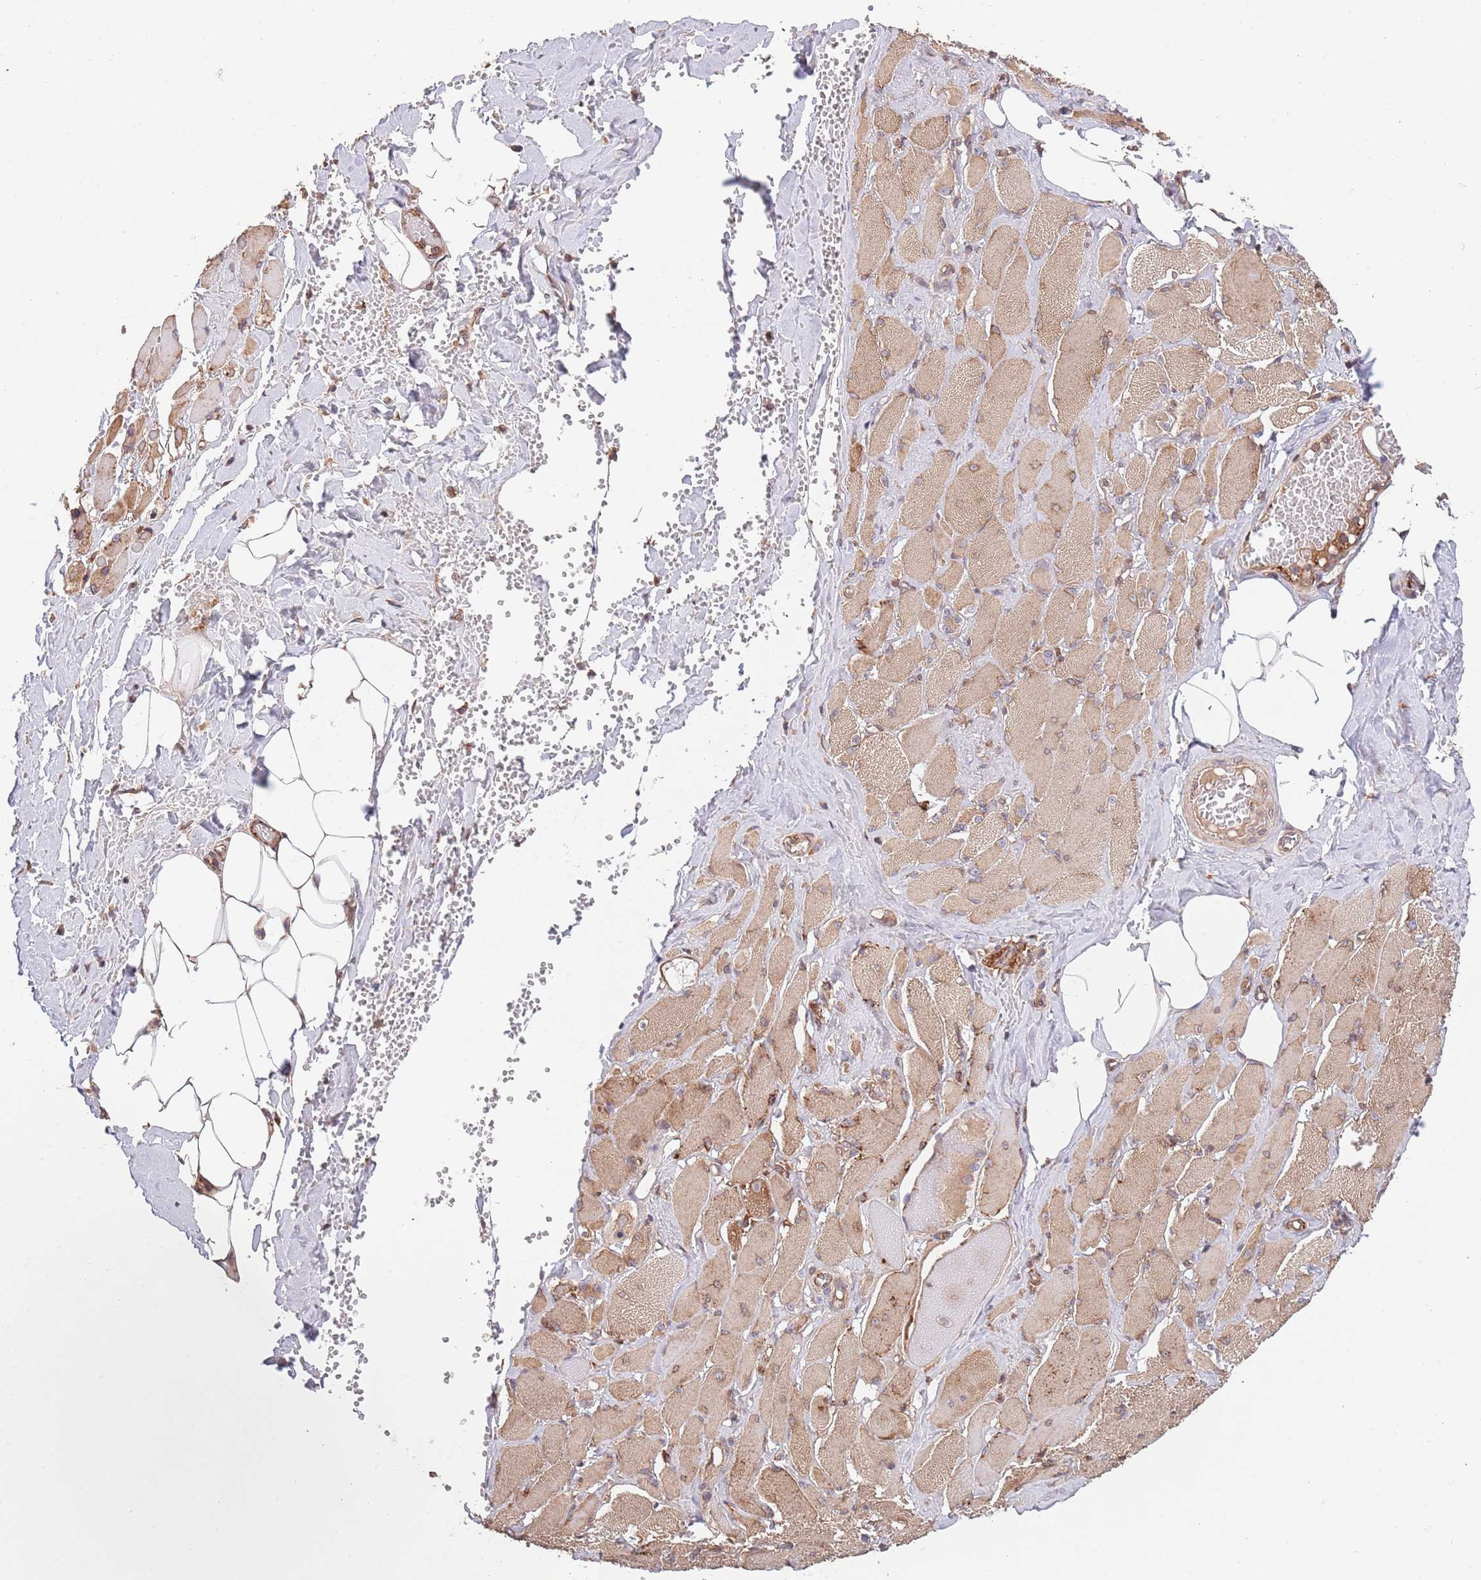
{"staining": {"intensity": "moderate", "quantity": "25%-75%", "location": "cytoplasmic/membranous"}, "tissue": "skeletal muscle", "cell_type": "Myocytes", "image_type": "normal", "snomed": [{"axis": "morphology", "description": "Normal tissue, NOS"}, {"axis": "morphology", "description": "Basal cell carcinoma"}, {"axis": "topography", "description": "Skeletal muscle"}], "caption": "An image of human skeletal muscle stained for a protein exhibits moderate cytoplasmic/membranous brown staining in myocytes. Using DAB (brown) and hematoxylin (blue) stains, captured at high magnification using brightfield microscopy.", "gene": "RNF19B", "patient": {"sex": "female", "age": 64}}